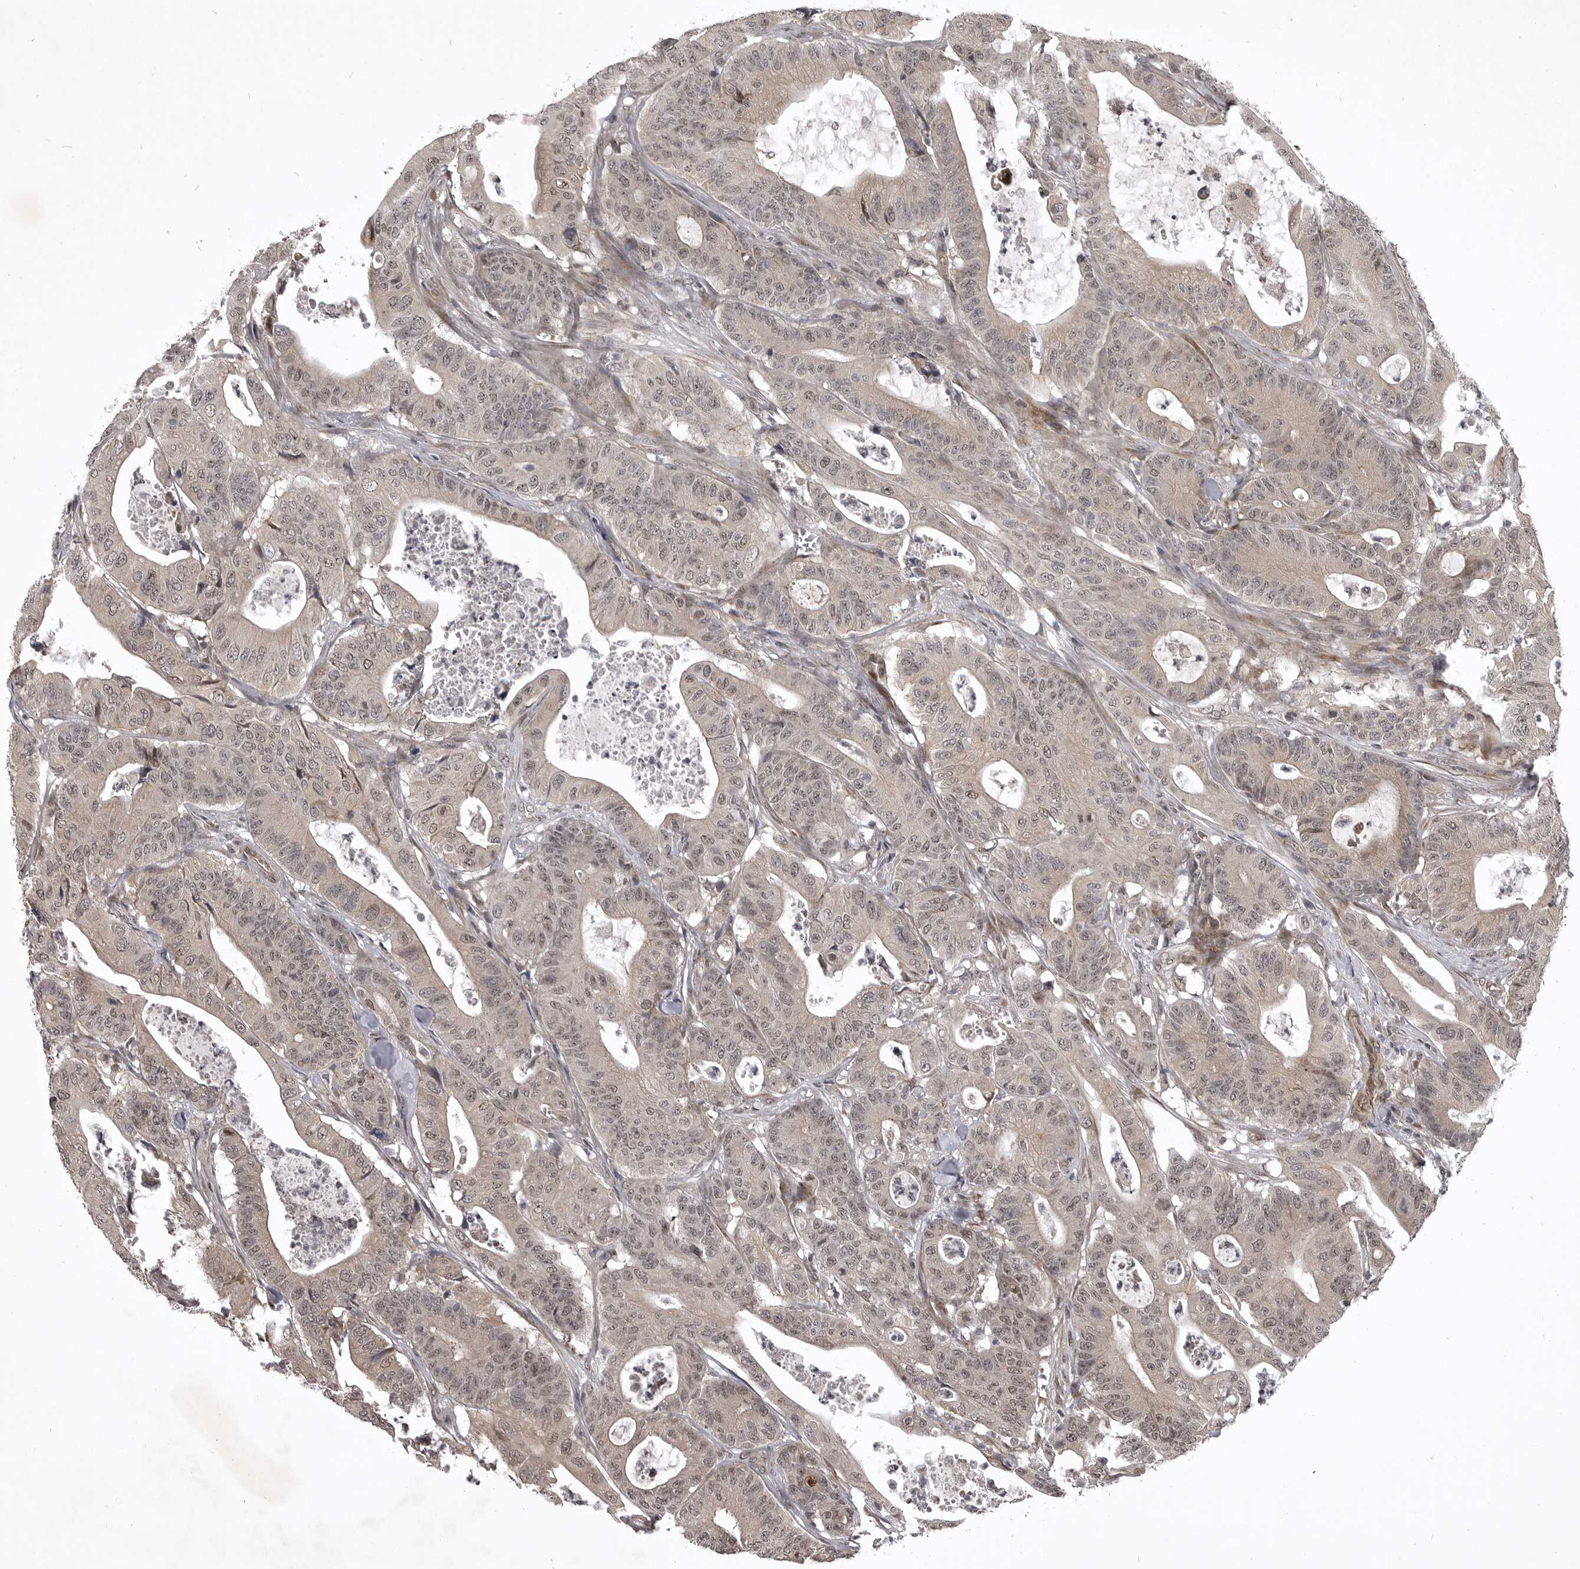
{"staining": {"intensity": "weak", "quantity": "25%-75%", "location": "cytoplasmic/membranous,nuclear"}, "tissue": "colorectal cancer", "cell_type": "Tumor cells", "image_type": "cancer", "snomed": [{"axis": "morphology", "description": "Adenocarcinoma, NOS"}, {"axis": "topography", "description": "Colon"}], "caption": "Protein expression analysis of human colorectal cancer reveals weak cytoplasmic/membranous and nuclear positivity in about 25%-75% of tumor cells.", "gene": "SNX16", "patient": {"sex": "female", "age": 84}}